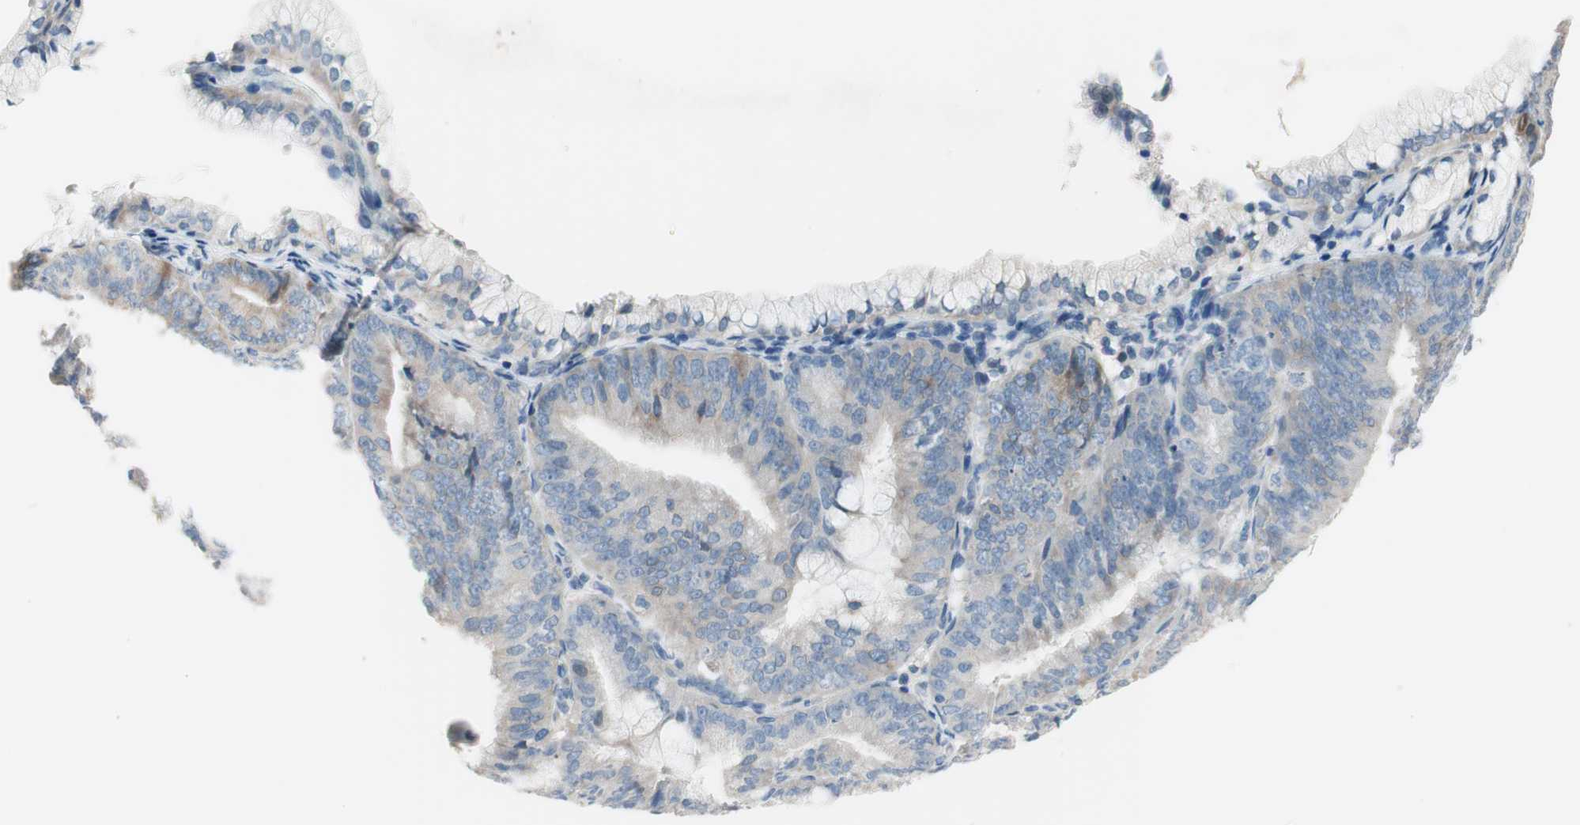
{"staining": {"intensity": "weak", "quantity": "25%-75%", "location": "cytoplasmic/membranous"}, "tissue": "endometrial cancer", "cell_type": "Tumor cells", "image_type": "cancer", "snomed": [{"axis": "morphology", "description": "Adenocarcinoma, NOS"}, {"axis": "topography", "description": "Endometrium"}], "caption": "Endometrial adenocarcinoma was stained to show a protein in brown. There is low levels of weak cytoplasmic/membranous expression in about 25%-75% of tumor cells.", "gene": "FDFT1", "patient": {"sex": "female", "age": 63}}